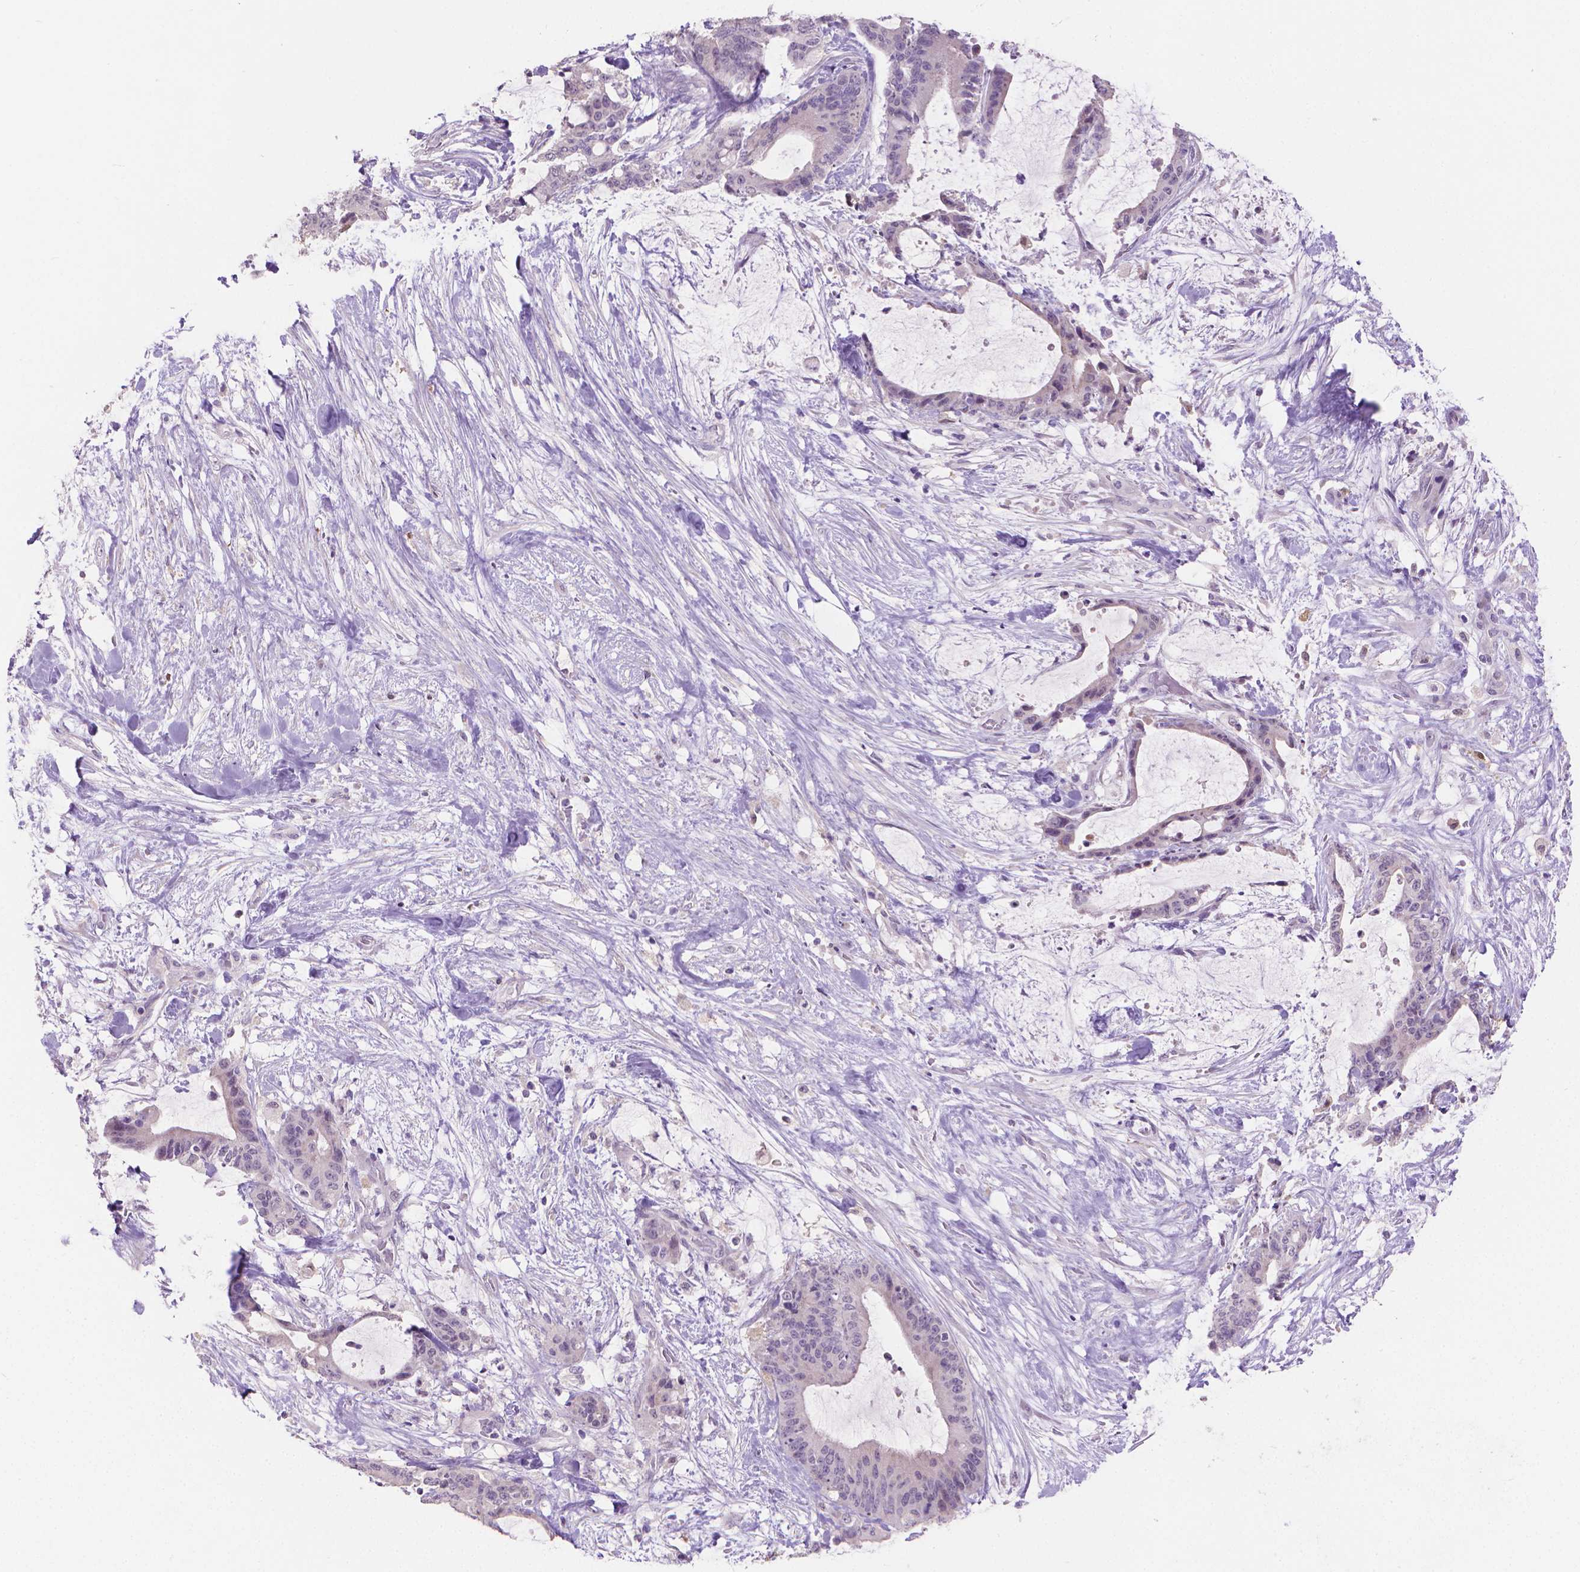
{"staining": {"intensity": "negative", "quantity": "none", "location": "none"}, "tissue": "liver cancer", "cell_type": "Tumor cells", "image_type": "cancer", "snomed": [{"axis": "morphology", "description": "Cholangiocarcinoma"}, {"axis": "topography", "description": "Liver"}], "caption": "Immunohistochemistry (IHC) micrograph of human liver cancer stained for a protein (brown), which exhibits no staining in tumor cells.", "gene": "GSDMA", "patient": {"sex": "female", "age": 73}}